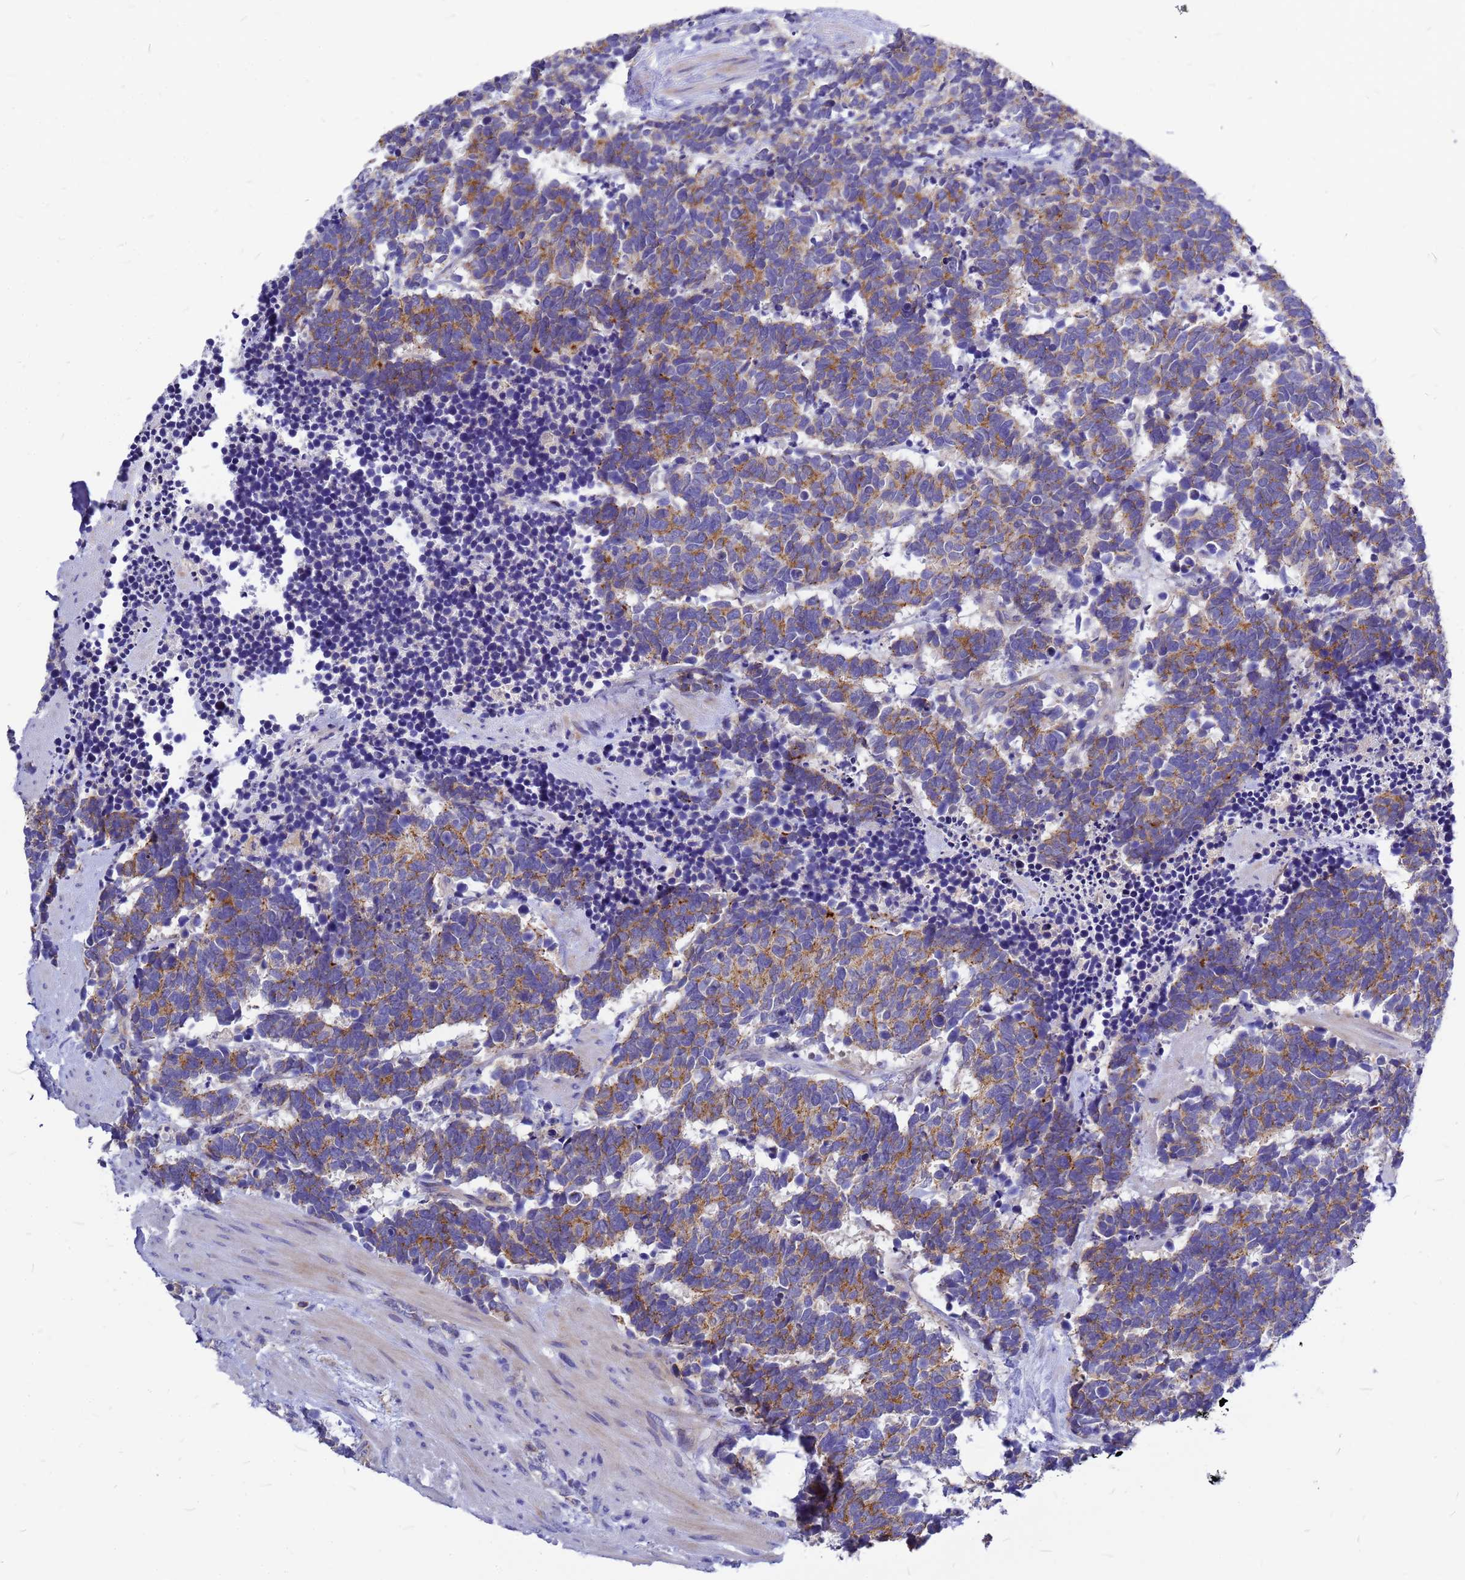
{"staining": {"intensity": "moderate", "quantity": ">75%", "location": "cytoplasmic/membranous"}, "tissue": "carcinoid", "cell_type": "Tumor cells", "image_type": "cancer", "snomed": [{"axis": "morphology", "description": "Carcinoma, NOS"}, {"axis": "morphology", "description": "Carcinoid, malignant, NOS"}, {"axis": "topography", "description": "Prostate"}], "caption": "Immunohistochemistry (IHC) (DAB (3,3'-diaminobenzidine)) staining of human carcinoma reveals moderate cytoplasmic/membranous protein positivity in approximately >75% of tumor cells.", "gene": "FBXW5", "patient": {"sex": "male", "age": 57}}